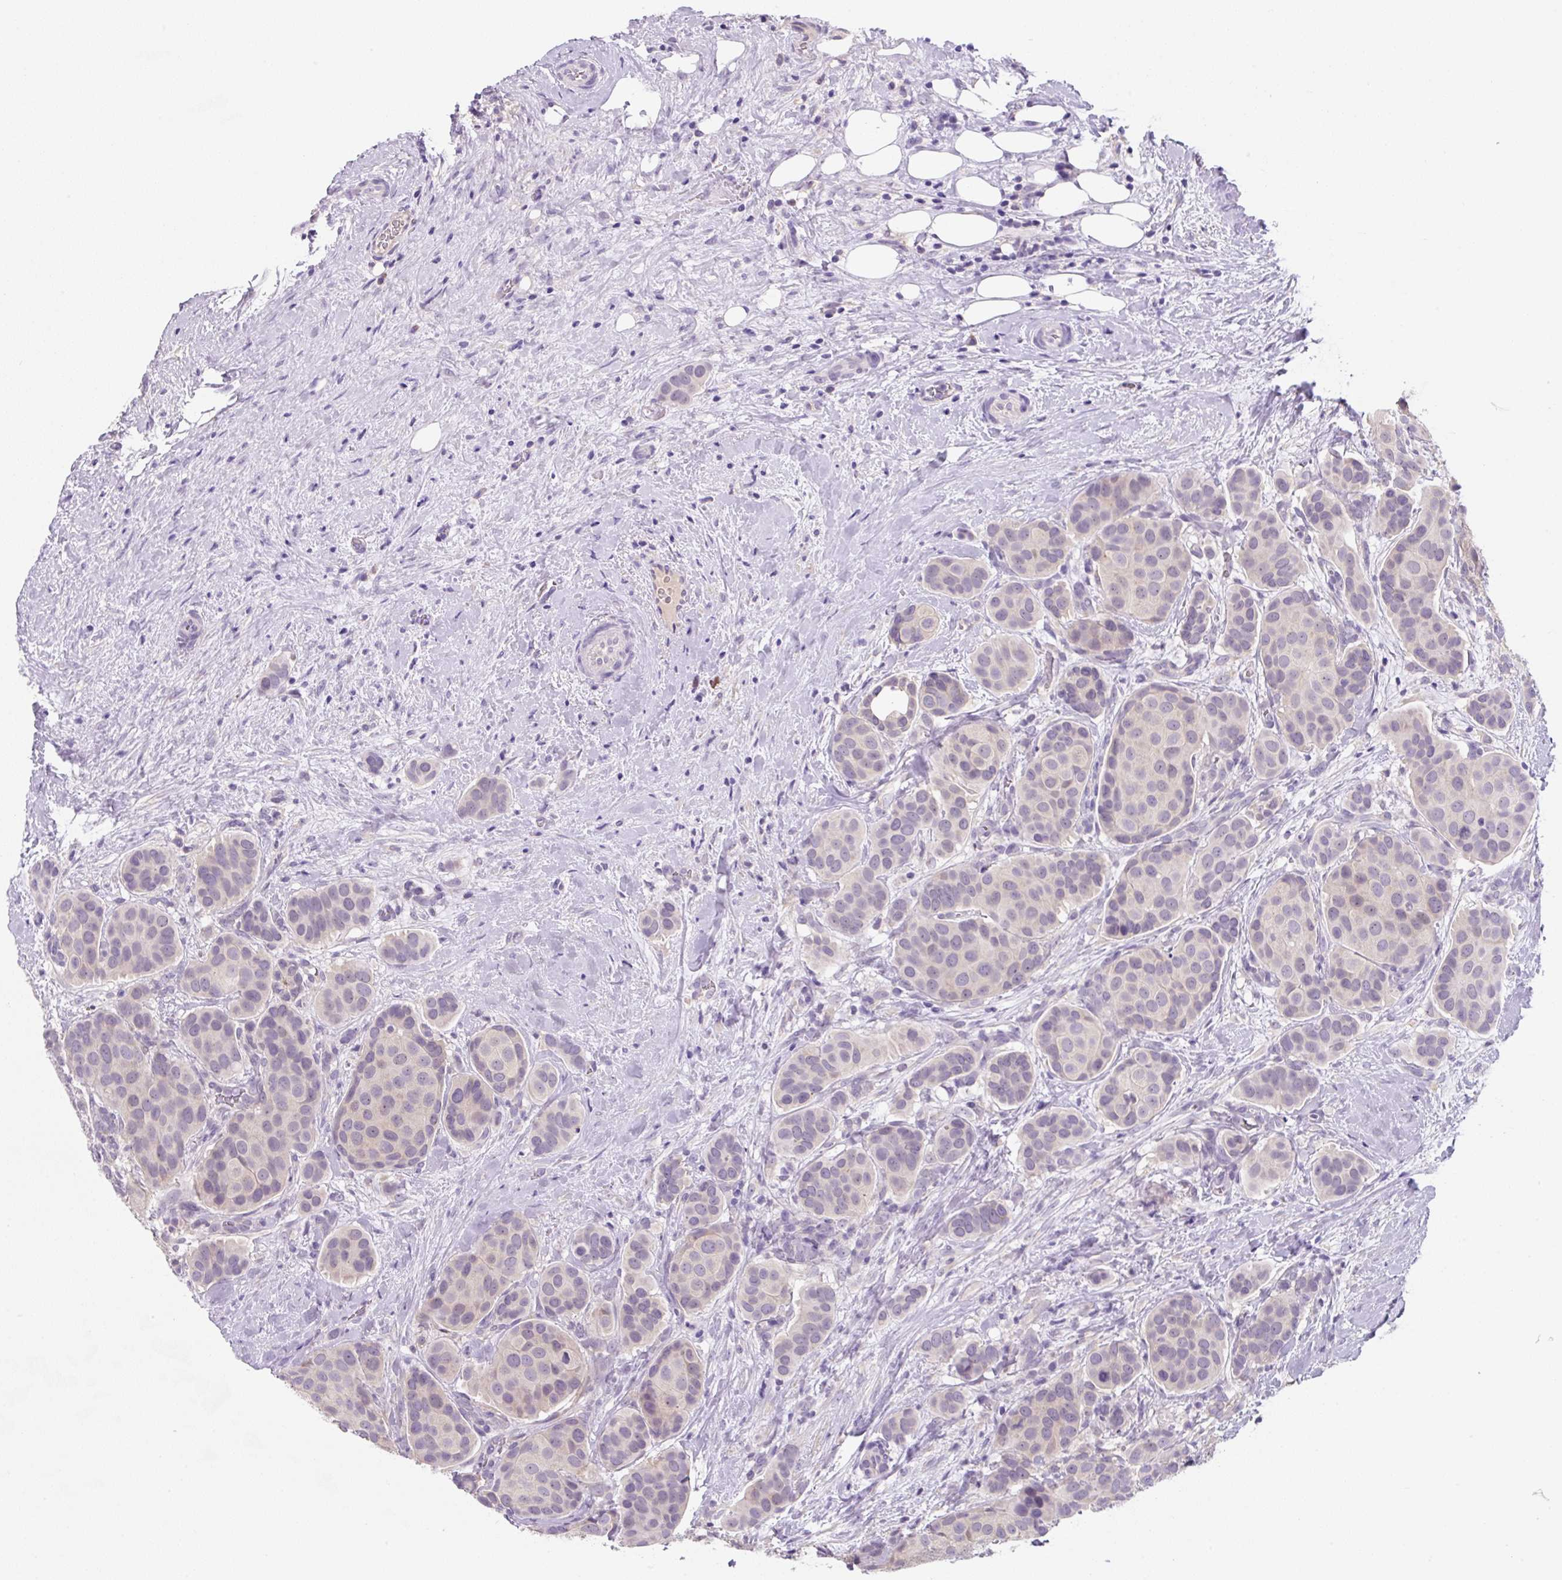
{"staining": {"intensity": "negative", "quantity": "none", "location": "none"}, "tissue": "breast cancer", "cell_type": "Tumor cells", "image_type": "cancer", "snomed": [{"axis": "morphology", "description": "Duct carcinoma"}, {"axis": "topography", "description": "Breast"}], "caption": "IHC image of neoplastic tissue: human breast infiltrating ductal carcinoma stained with DAB (3,3'-diaminobenzidine) shows no significant protein positivity in tumor cells. (Brightfield microscopy of DAB immunohistochemistry (IHC) at high magnification).", "gene": "FZD5", "patient": {"sex": "female", "age": 70}}